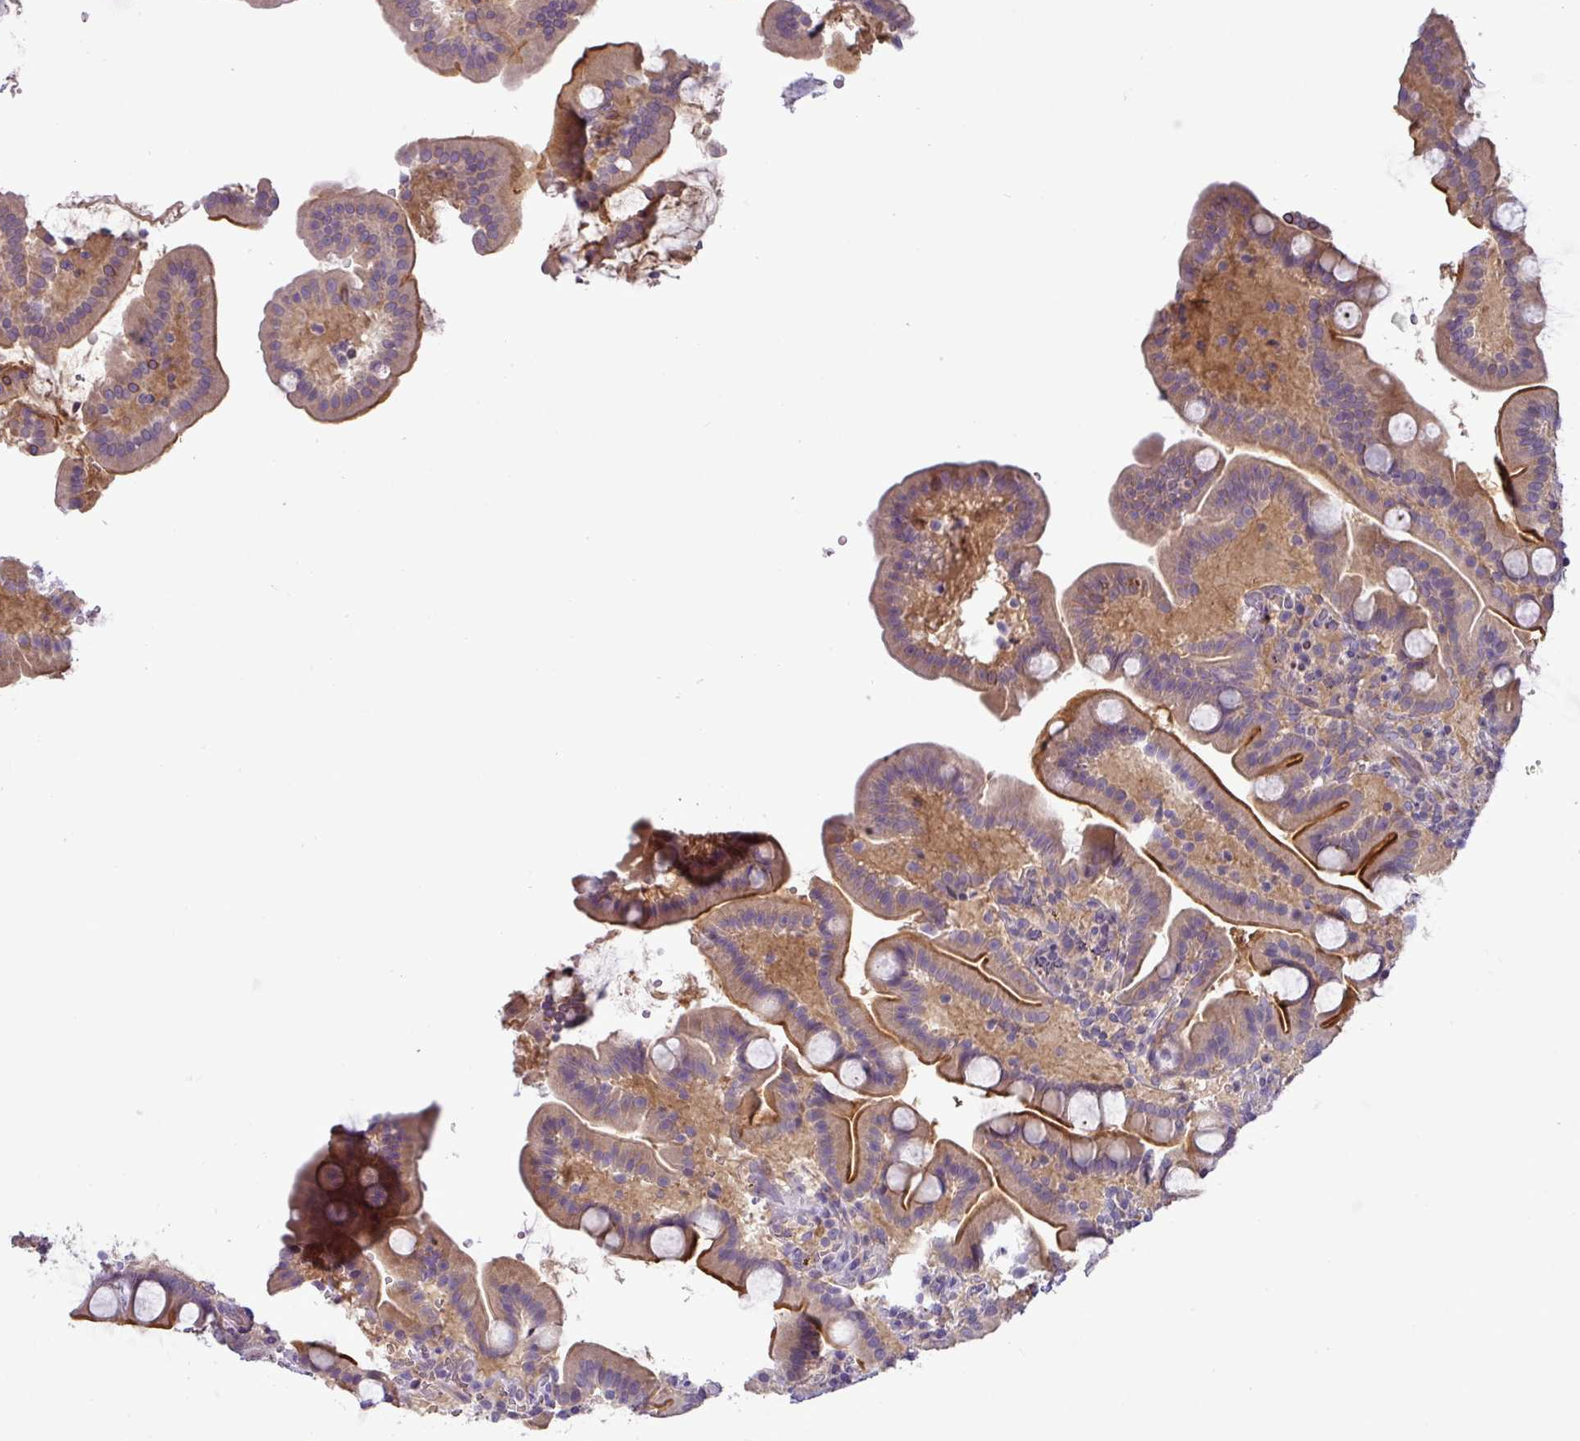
{"staining": {"intensity": "strong", "quantity": "25%-75%", "location": "cytoplasmic/membranous"}, "tissue": "duodenum", "cell_type": "Glandular cells", "image_type": "normal", "snomed": [{"axis": "morphology", "description": "Normal tissue, NOS"}, {"axis": "topography", "description": "Duodenum"}], "caption": "DAB immunohistochemical staining of unremarkable duodenum displays strong cytoplasmic/membranous protein positivity in about 25%-75% of glandular cells.", "gene": "TMEM62", "patient": {"sex": "male", "age": 55}}